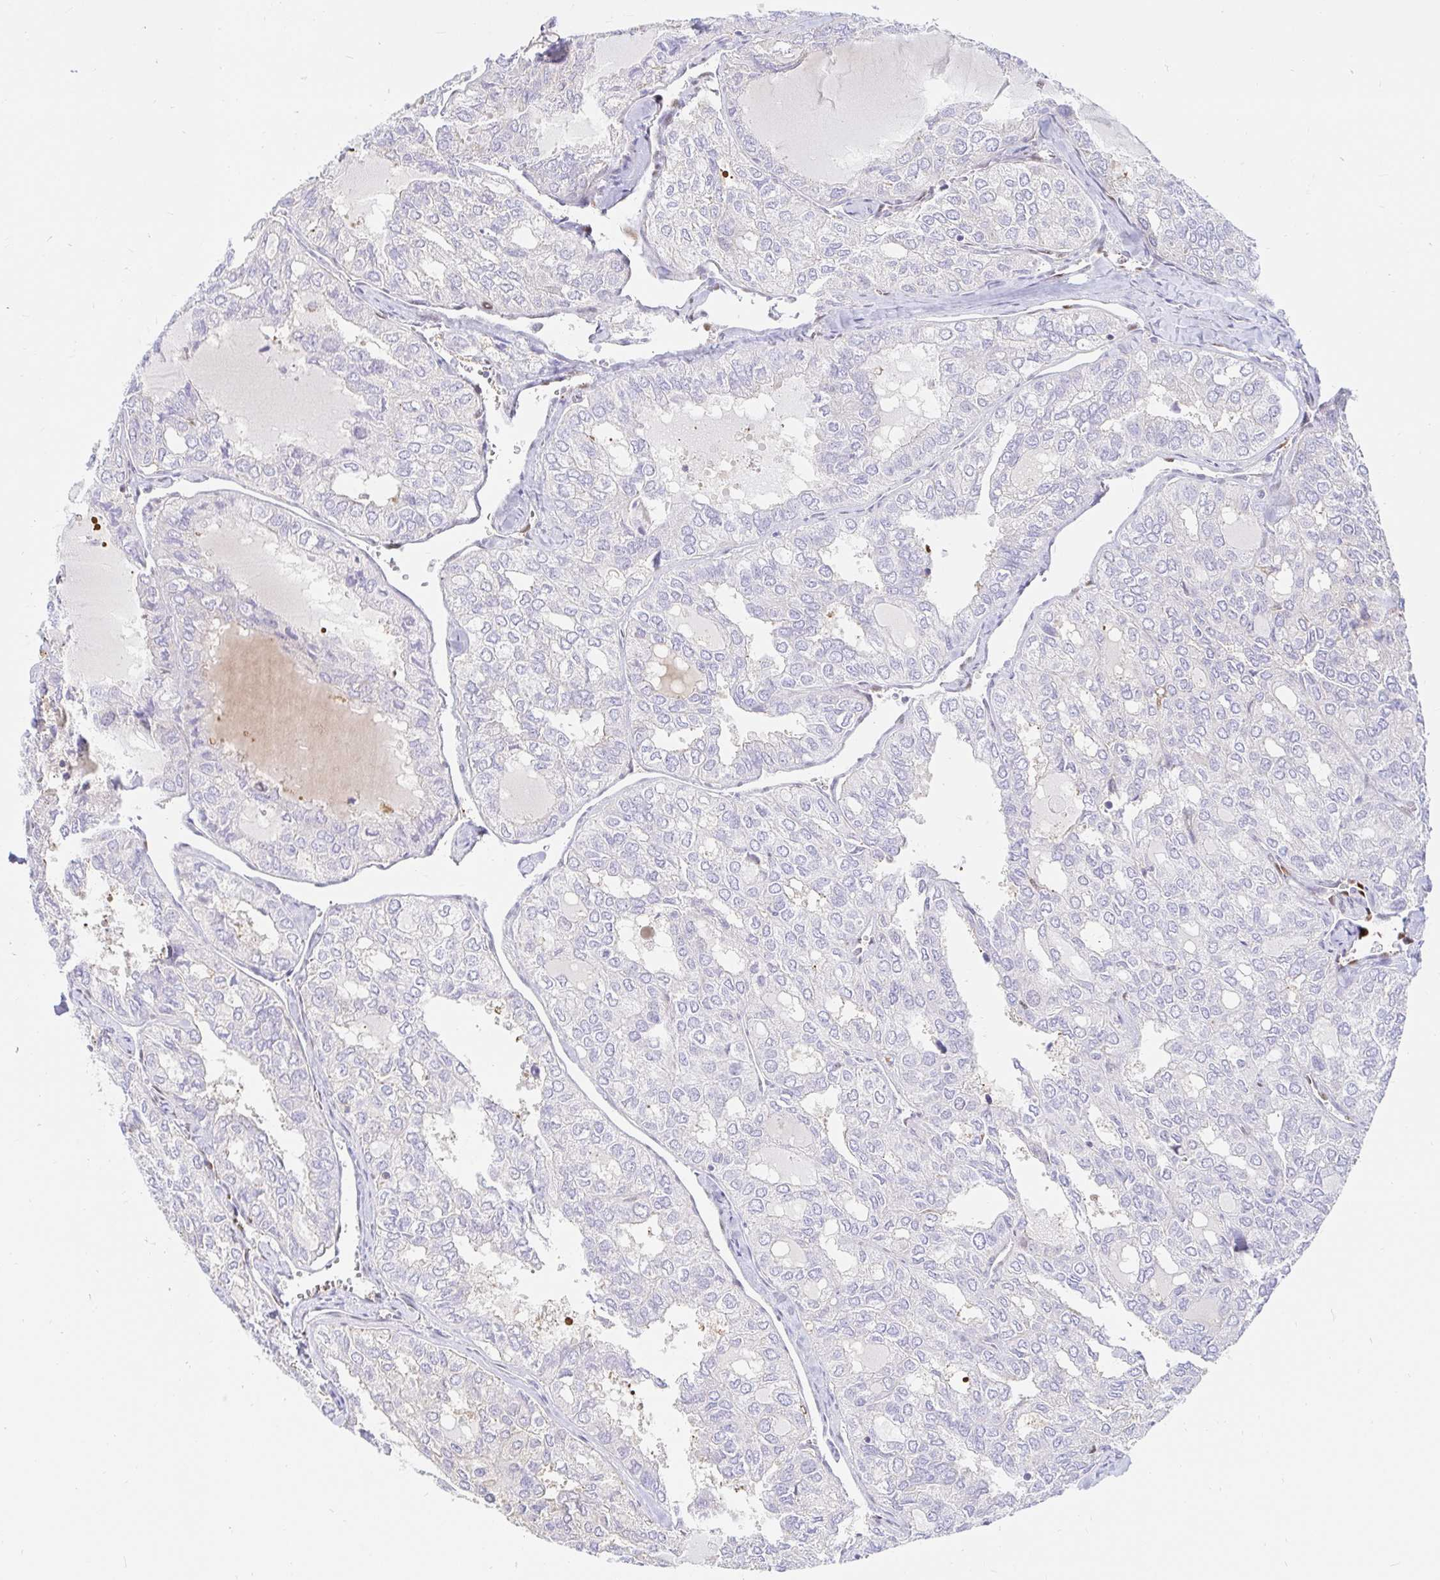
{"staining": {"intensity": "weak", "quantity": "25%-75%", "location": "cytoplasmic/membranous"}, "tissue": "thyroid cancer", "cell_type": "Tumor cells", "image_type": "cancer", "snomed": [{"axis": "morphology", "description": "Follicular adenoma carcinoma, NOS"}, {"axis": "topography", "description": "Thyroid gland"}], "caption": "Protein staining displays weak cytoplasmic/membranous positivity in about 25%-75% of tumor cells in follicular adenoma carcinoma (thyroid). (IHC, brightfield microscopy, high magnification).", "gene": "HINFP", "patient": {"sex": "male", "age": 75}}